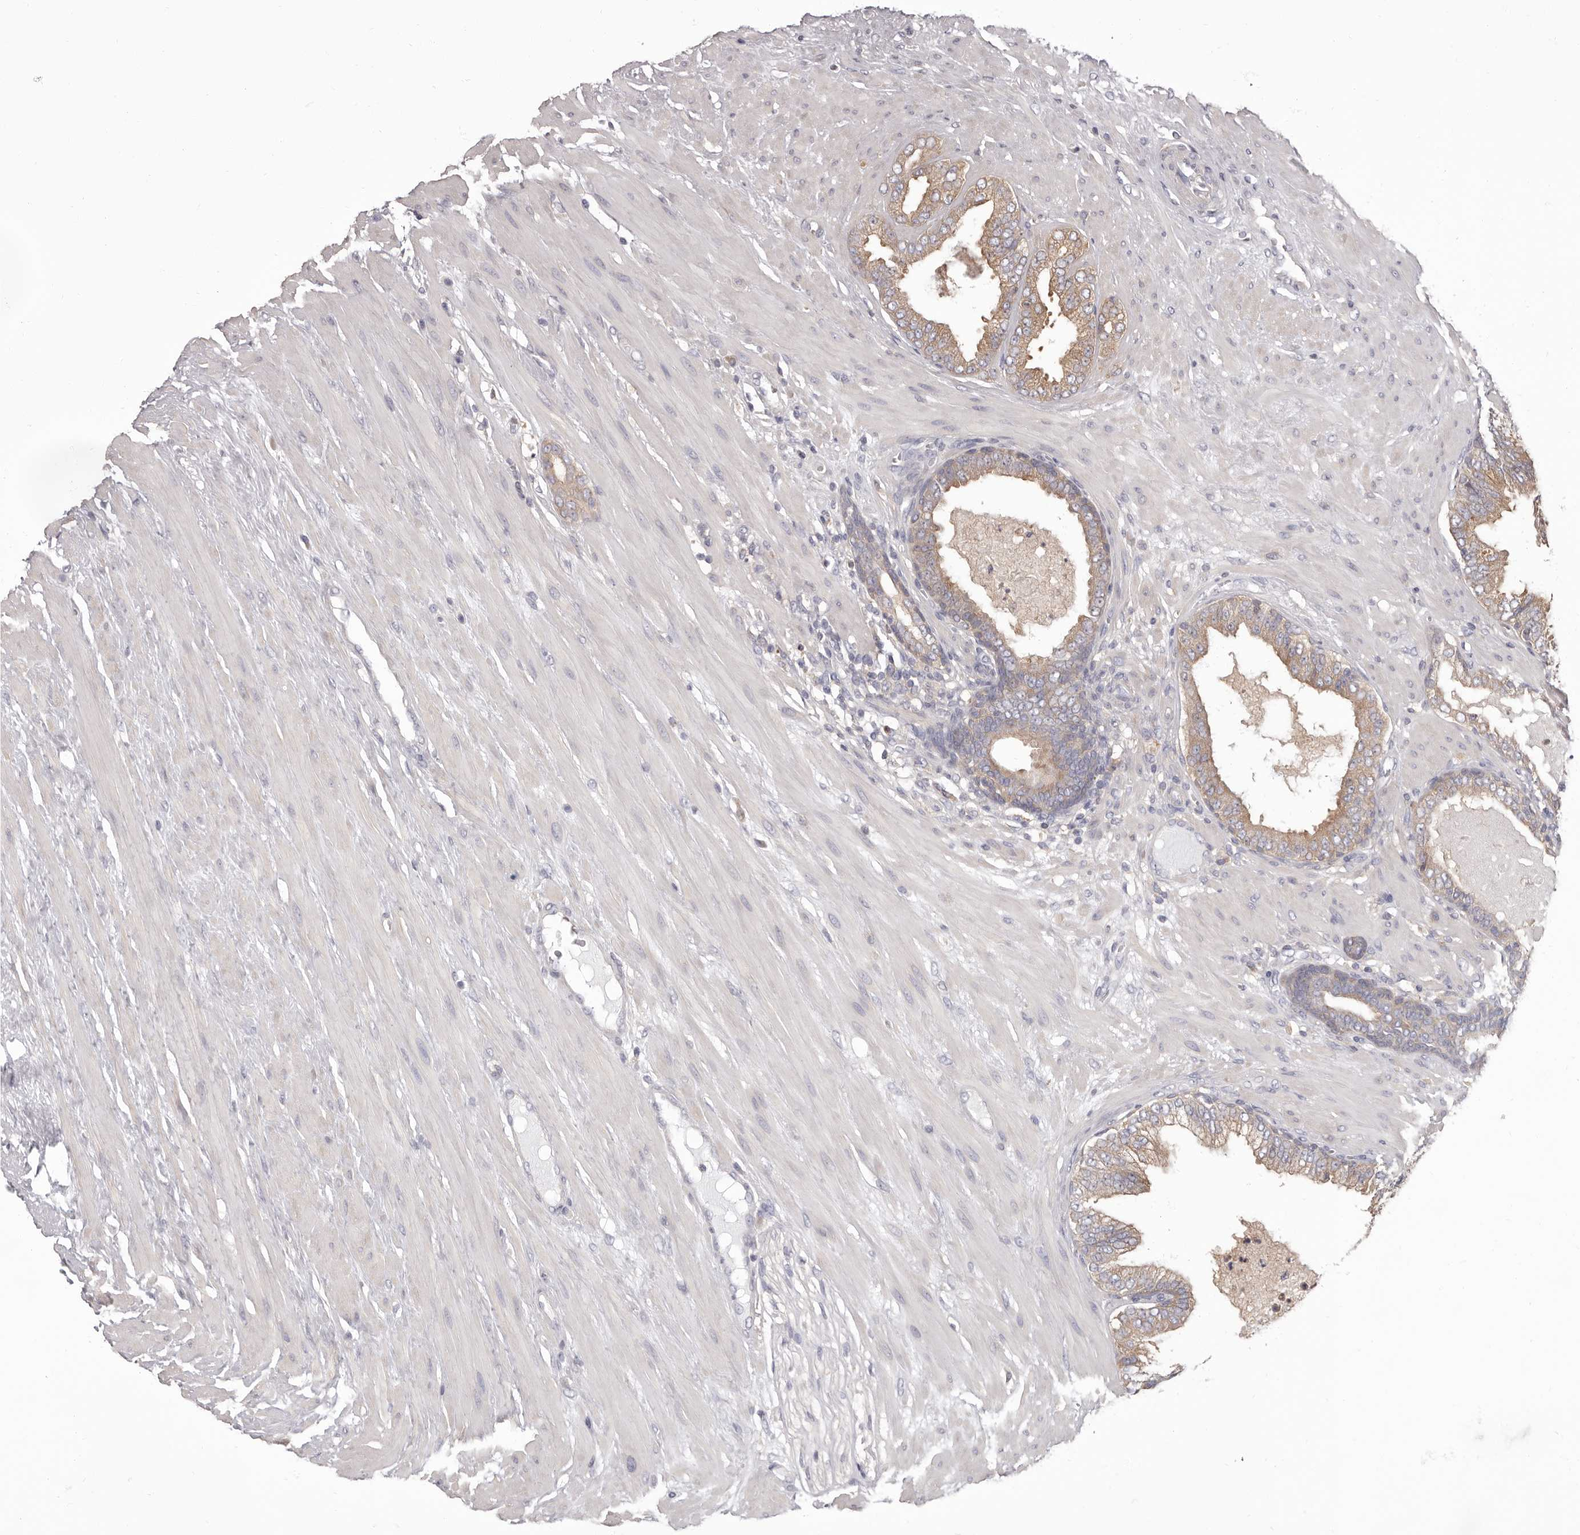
{"staining": {"intensity": "moderate", "quantity": ">75%", "location": "cytoplasmic/membranous"}, "tissue": "prostate cancer", "cell_type": "Tumor cells", "image_type": "cancer", "snomed": [{"axis": "morphology", "description": "Adenocarcinoma, Low grade"}, {"axis": "topography", "description": "Prostate"}], "caption": "Protein staining by IHC shows moderate cytoplasmic/membranous staining in approximately >75% of tumor cells in prostate low-grade adenocarcinoma.", "gene": "APEH", "patient": {"sex": "male", "age": 63}}